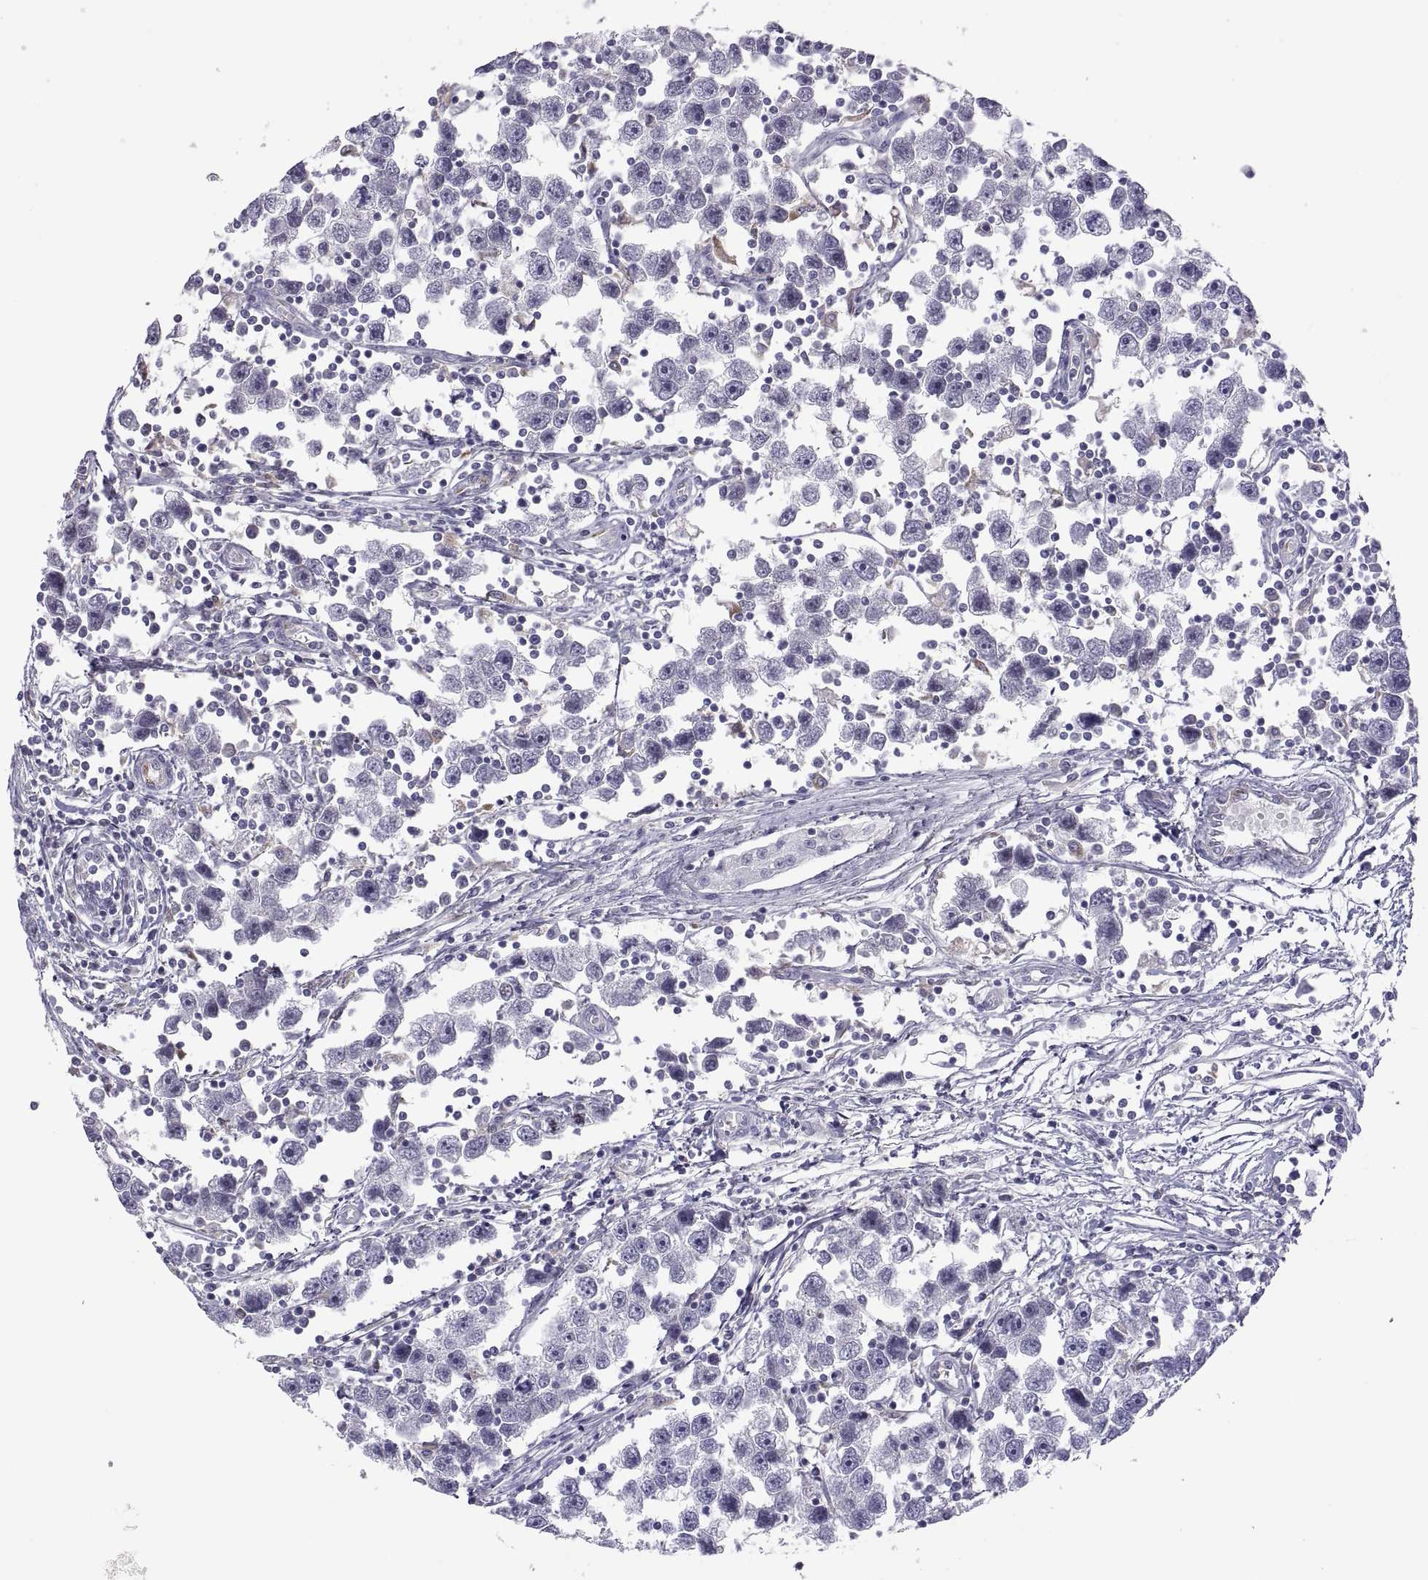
{"staining": {"intensity": "negative", "quantity": "none", "location": "none"}, "tissue": "testis cancer", "cell_type": "Tumor cells", "image_type": "cancer", "snomed": [{"axis": "morphology", "description": "Seminoma, NOS"}, {"axis": "topography", "description": "Testis"}], "caption": "DAB immunohistochemical staining of human testis seminoma shows no significant positivity in tumor cells.", "gene": "RGS19", "patient": {"sex": "male", "age": 30}}